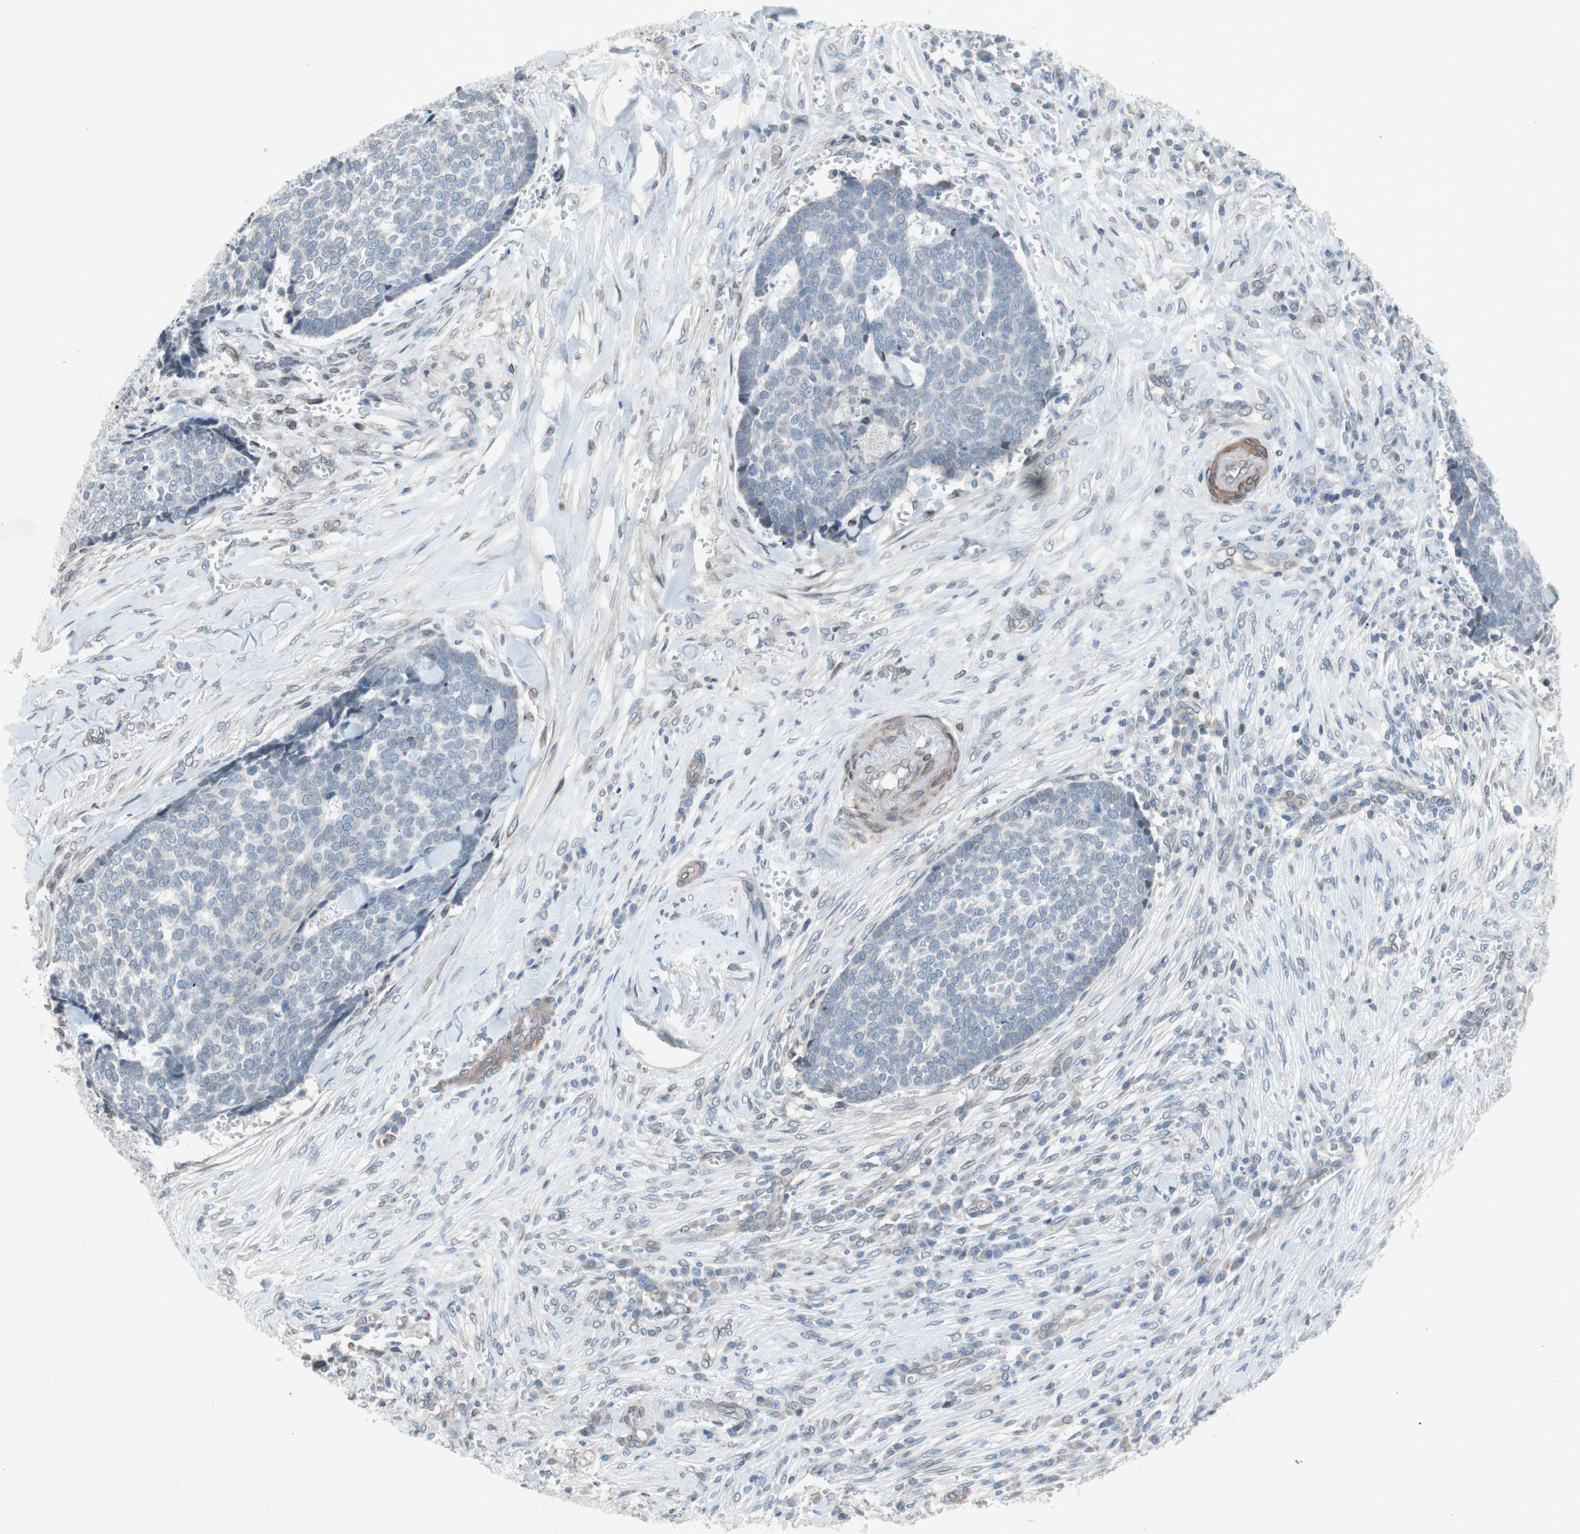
{"staining": {"intensity": "negative", "quantity": "none", "location": "none"}, "tissue": "skin cancer", "cell_type": "Tumor cells", "image_type": "cancer", "snomed": [{"axis": "morphology", "description": "Basal cell carcinoma"}, {"axis": "topography", "description": "Skin"}], "caption": "Histopathology image shows no significant protein staining in tumor cells of skin cancer (basal cell carcinoma).", "gene": "ARNT2", "patient": {"sex": "male", "age": 84}}